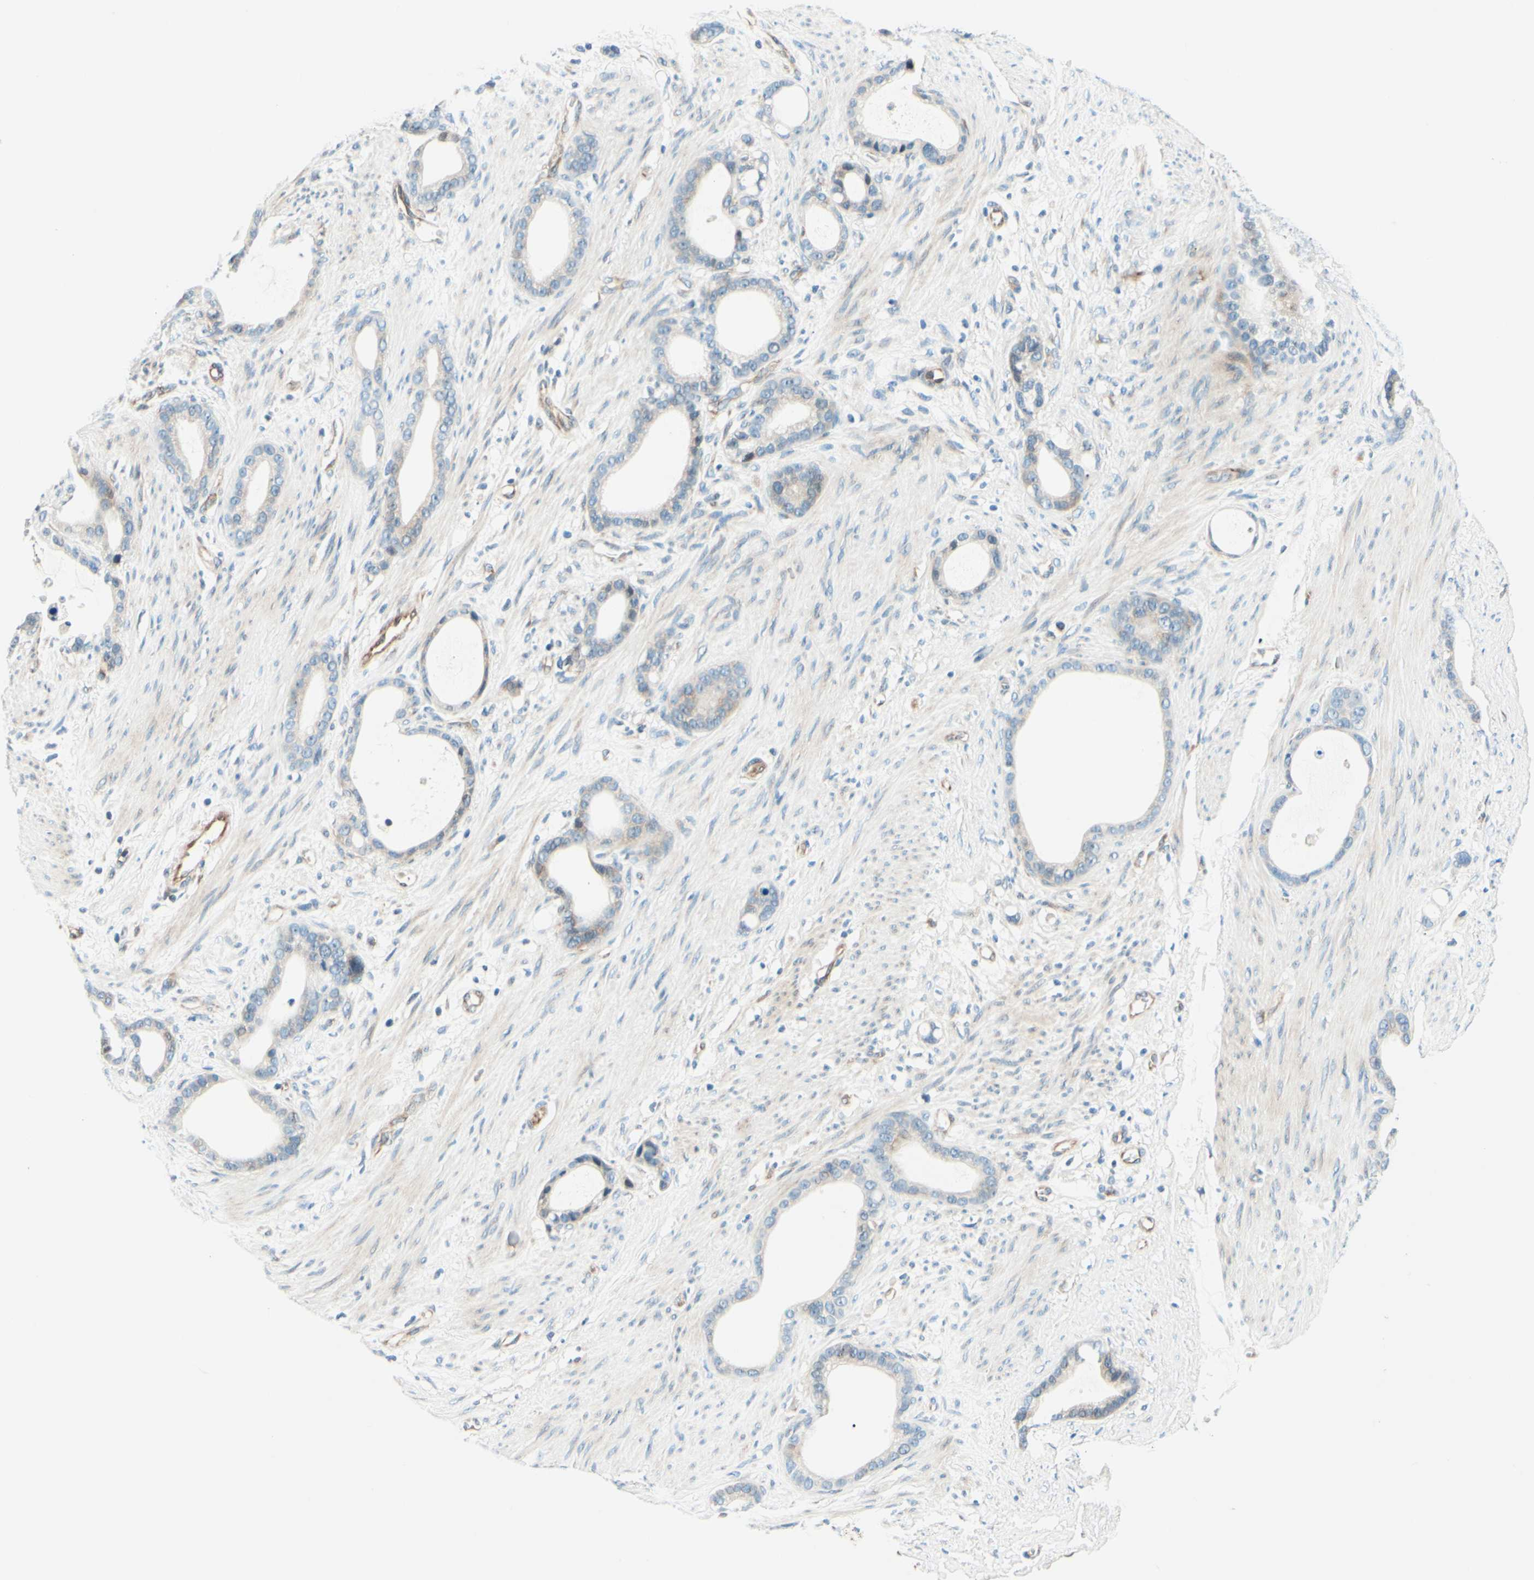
{"staining": {"intensity": "negative", "quantity": "none", "location": "none"}, "tissue": "stomach cancer", "cell_type": "Tumor cells", "image_type": "cancer", "snomed": [{"axis": "morphology", "description": "Adenocarcinoma, NOS"}, {"axis": "topography", "description": "Stomach"}], "caption": "This is a histopathology image of IHC staining of stomach cancer, which shows no positivity in tumor cells. (Brightfield microscopy of DAB IHC at high magnification).", "gene": "TAOK2", "patient": {"sex": "female", "age": 75}}